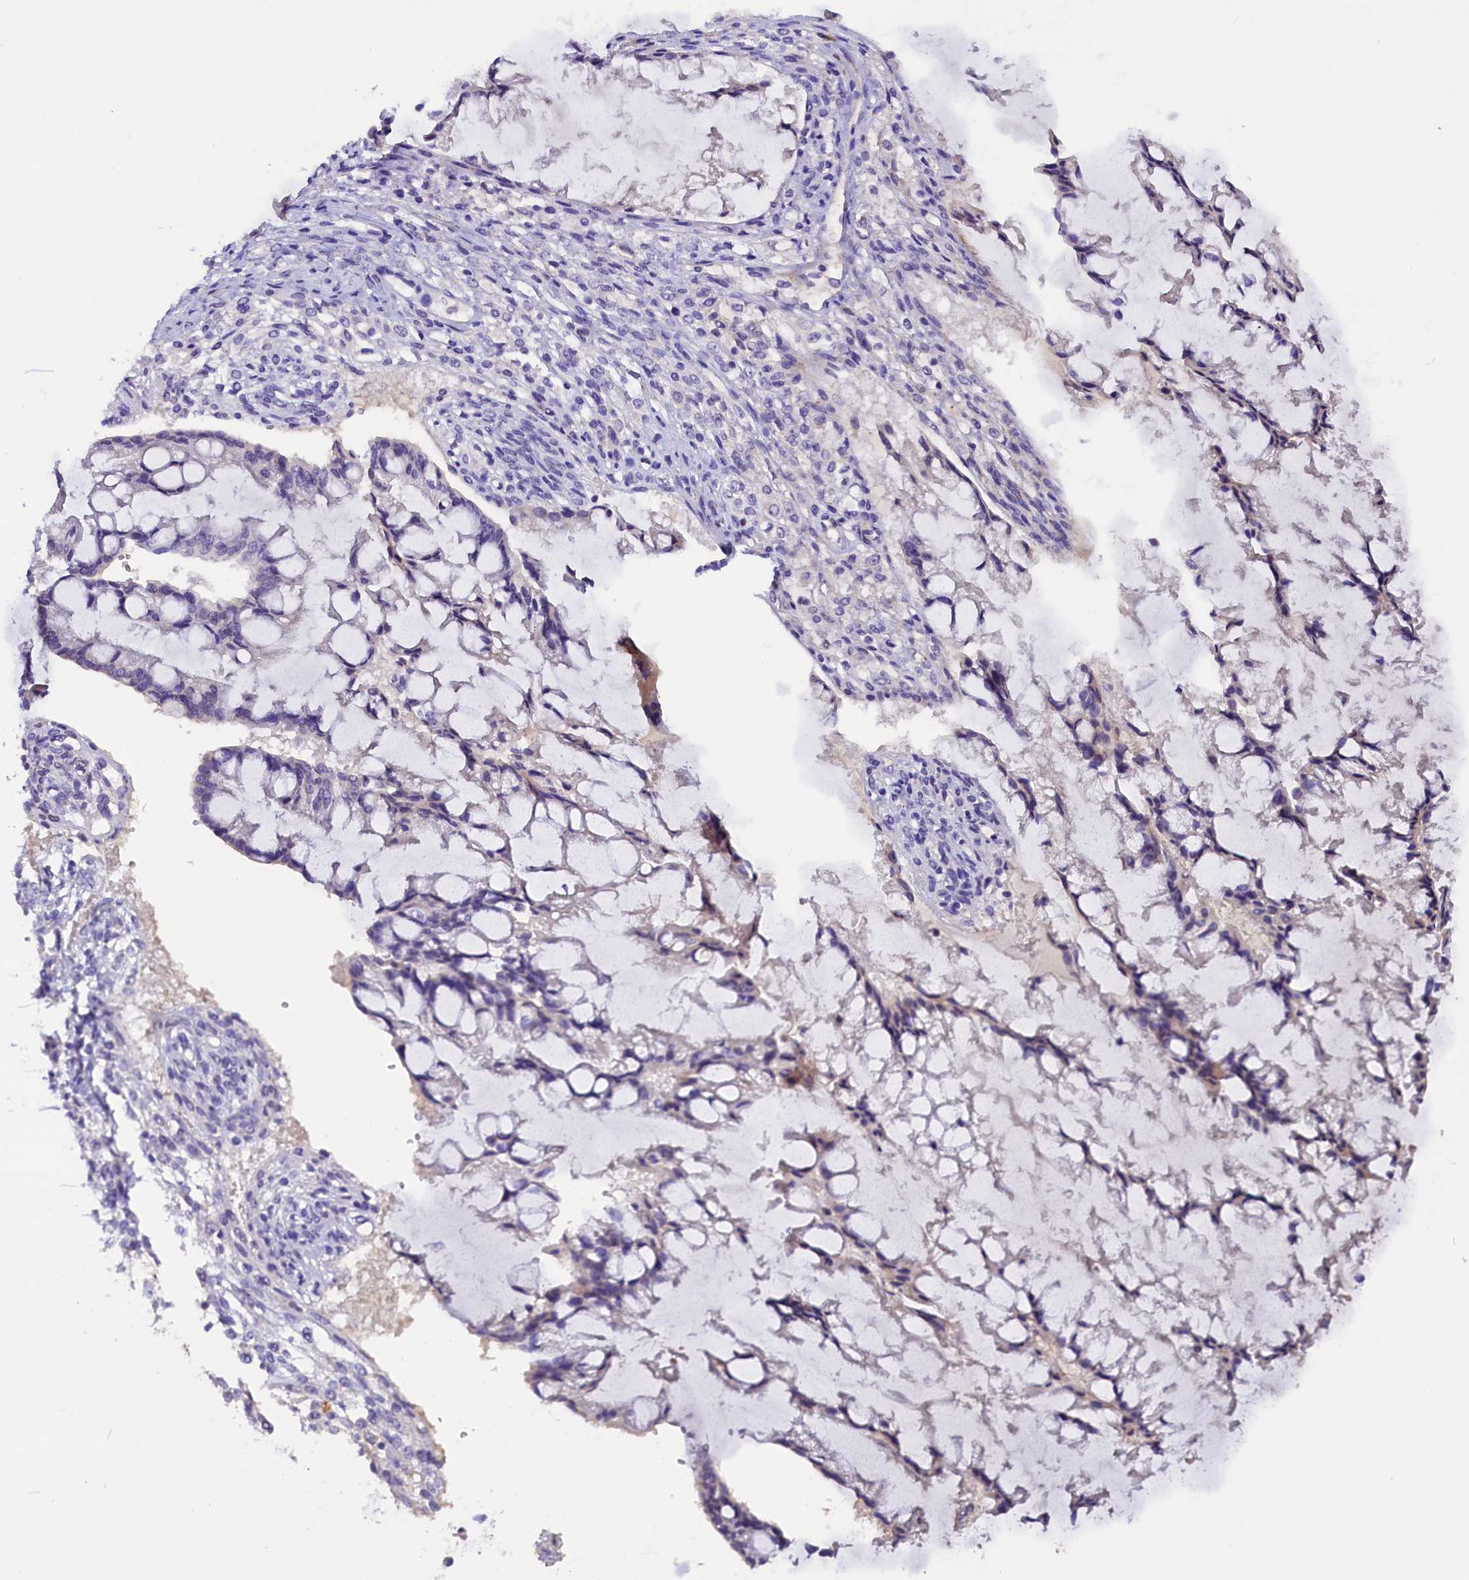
{"staining": {"intensity": "negative", "quantity": "none", "location": "none"}, "tissue": "ovarian cancer", "cell_type": "Tumor cells", "image_type": "cancer", "snomed": [{"axis": "morphology", "description": "Cystadenocarcinoma, mucinous, NOS"}, {"axis": "topography", "description": "Ovary"}], "caption": "Immunohistochemistry image of human mucinous cystadenocarcinoma (ovarian) stained for a protein (brown), which displays no positivity in tumor cells.", "gene": "MEX3B", "patient": {"sex": "female", "age": 73}}